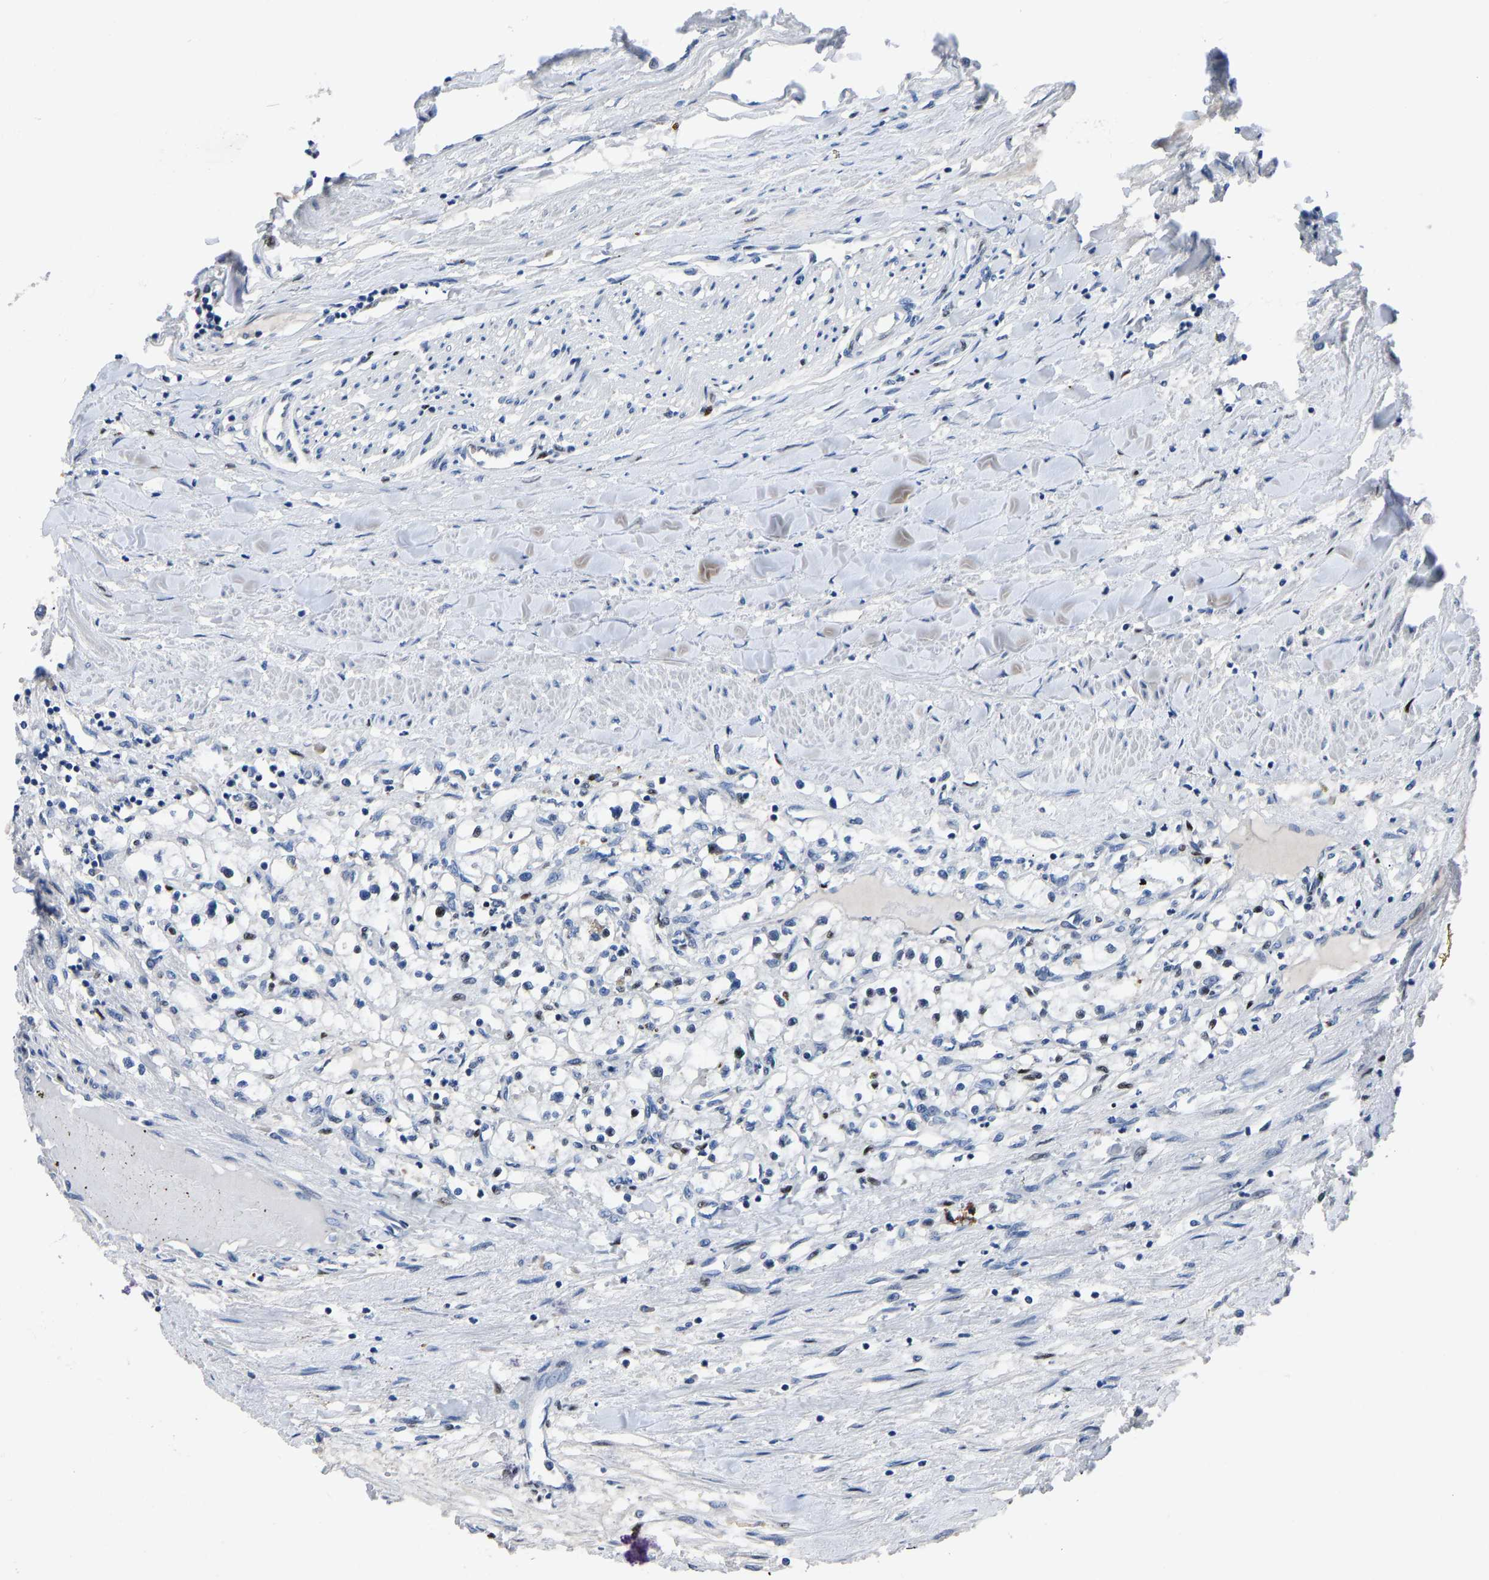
{"staining": {"intensity": "negative", "quantity": "none", "location": "none"}, "tissue": "renal cancer", "cell_type": "Tumor cells", "image_type": "cancer", "snomed": [{"axis": "morphology", "description": "Adenocarcinoma, NOS"}, {"axis": "topography", "description": "Kidney"}], "caption": "Immunohistochemistry photomicrograph of adenocarcinoma (renal) stained for a protein (brown), which displays no staining in tumor cells. (DAB immunohistochemistry (IHC) with hematoxylin counter stain).", "gene": "EGR1", "patient": {"sex": "male", "age": 68}}